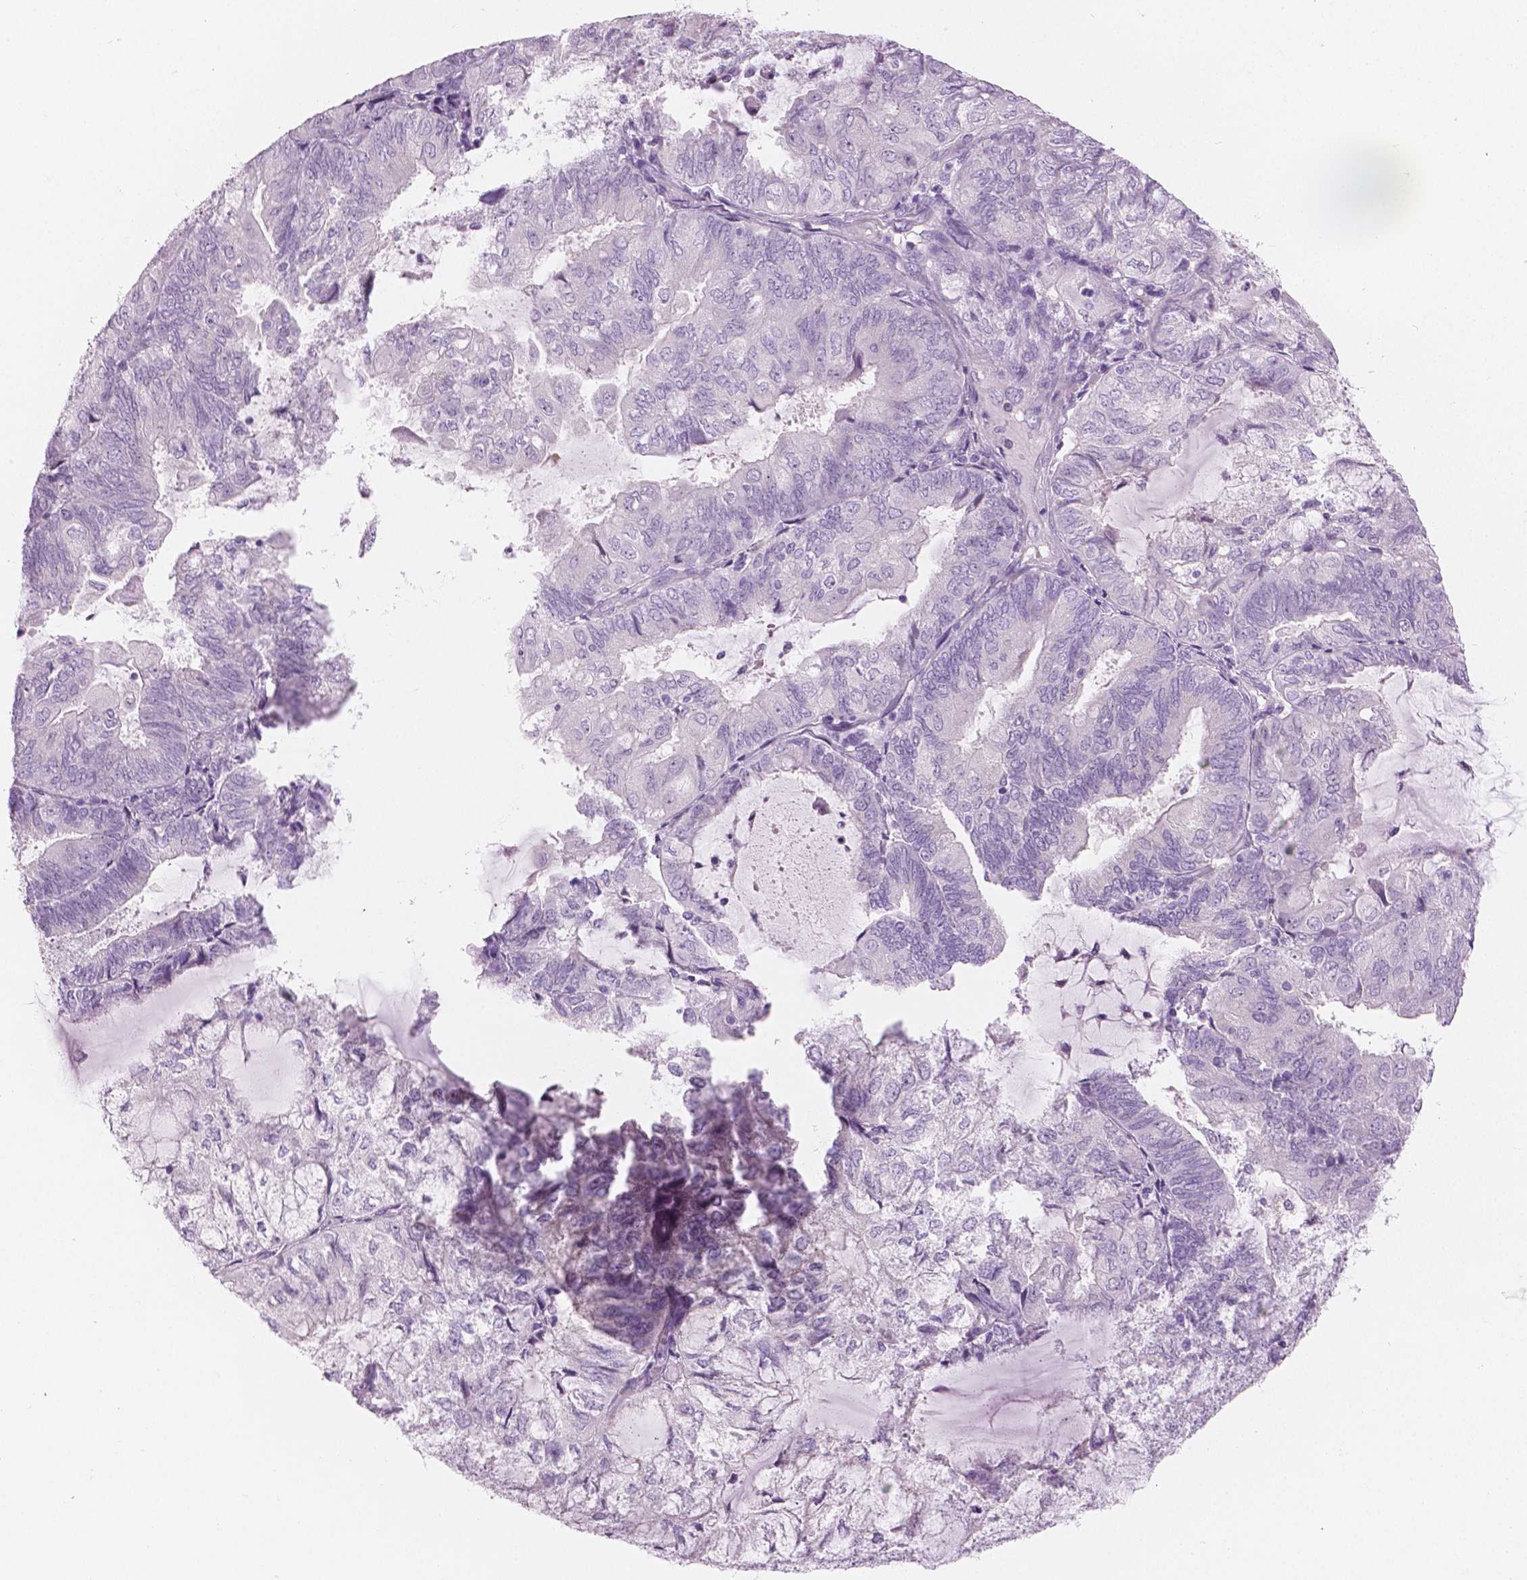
{"staining": {"intensity": "negative", "quantity": "none", "location": "none"}, "tissue": "endometrial cancer", "cell_type": "Tumor cells", "image_type": "cancer", "snomed": [{"axis": "morphology", "description": "Adenocarcinoma, NOS"}, {"axis": "topography", "description": "Endometrium"}], "caption": "This micrograph is of adenocarcinoma (endometrial) stained with IHC to label a protein in brown with the nuclei are counter-stained blue. There is no positivity in tumor cells. (DAB (3,3'-diaminobenzidine) immunohistochemistry with hematoxylin counter stain).", "gene": "A4GNT", "patient": {"sex": "female", "age": 81}}